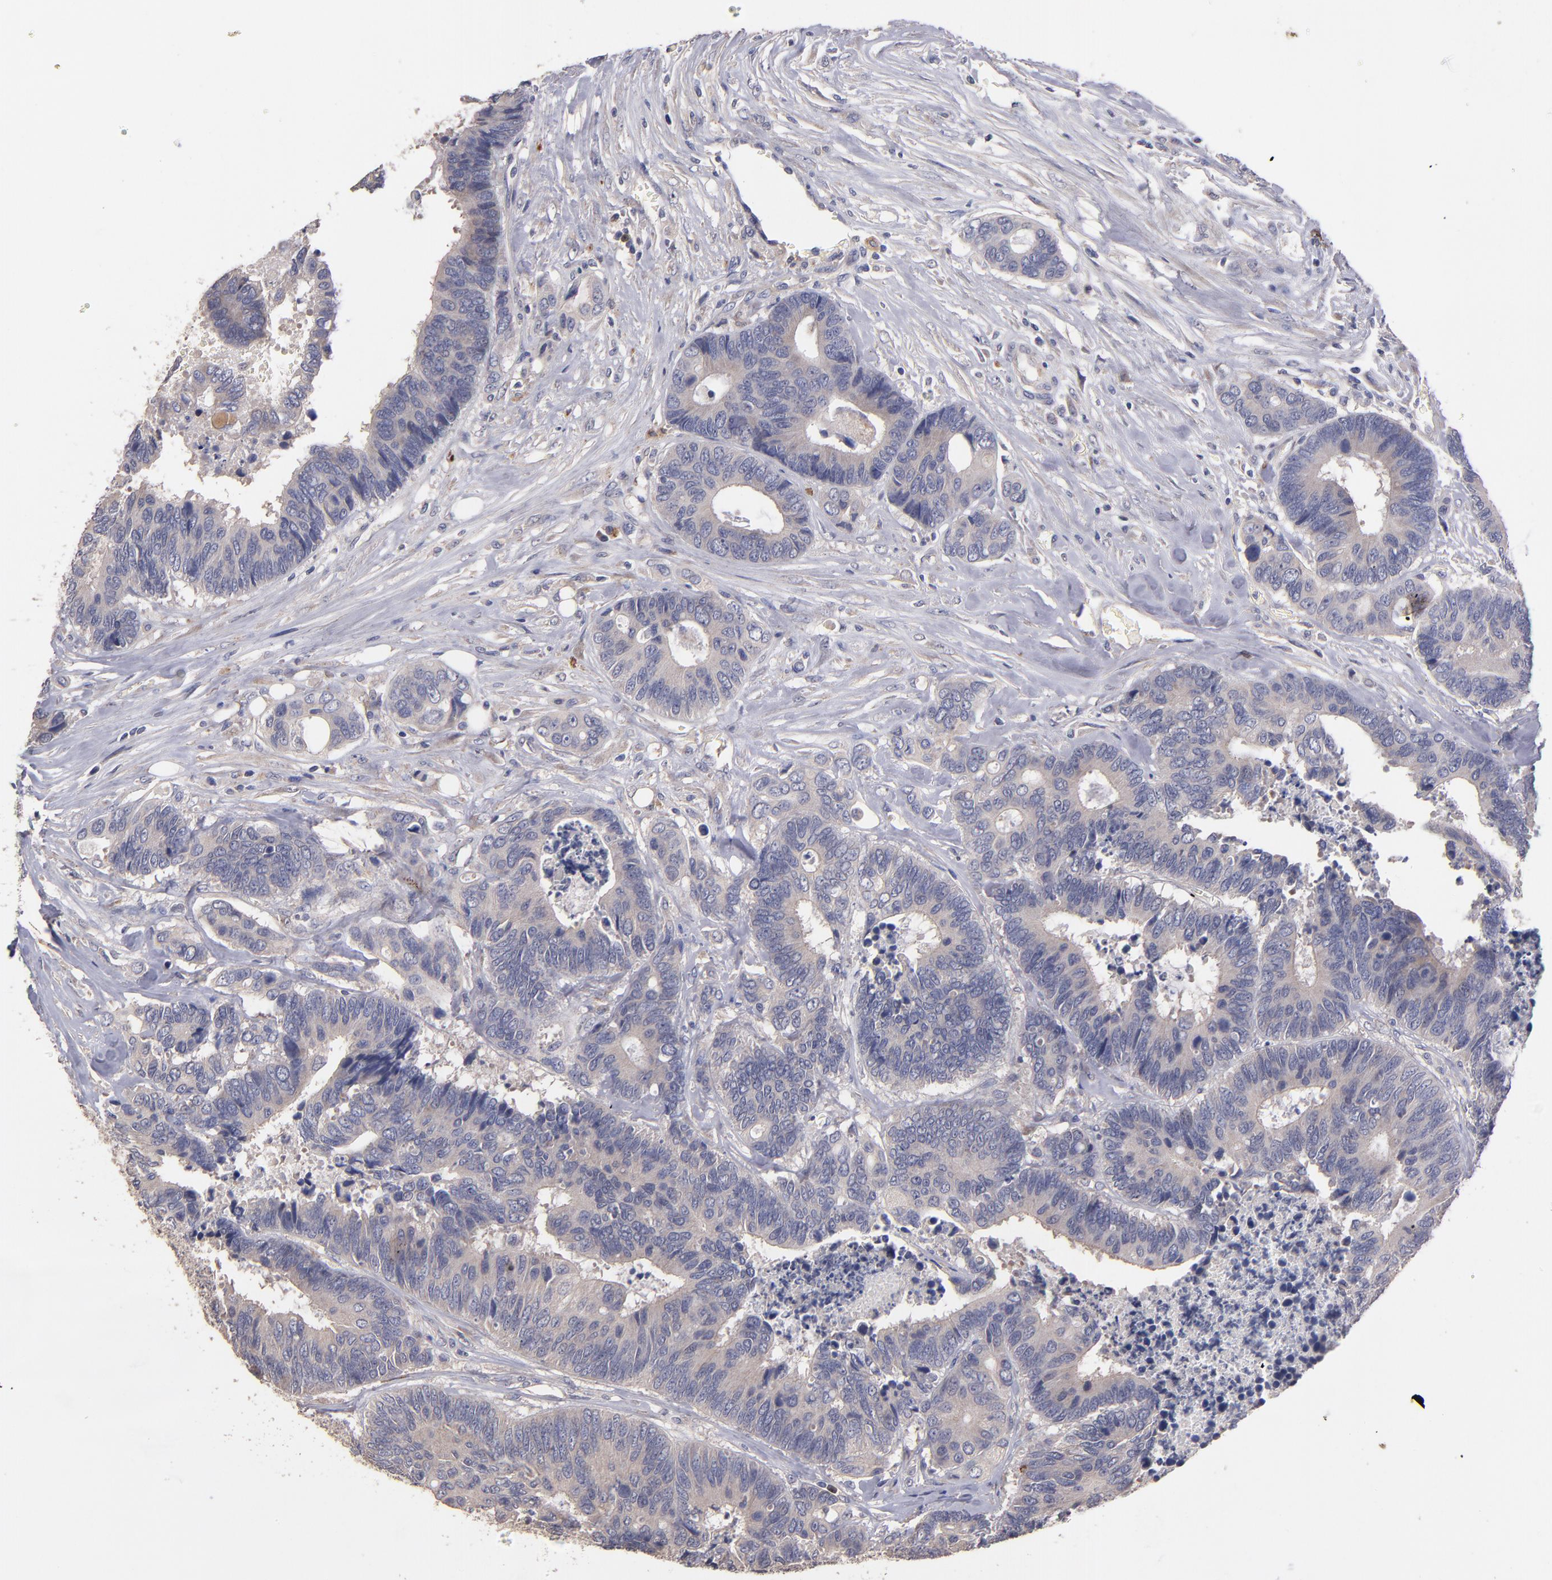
{"staining": {"intensity": "weak", "quantity": ">75%", "location": "cytoplasmic/membranous"}, "tissue": "colorectal cancer", "cell_type": "Tumor cells", "image_type": "cancer", "snomed": [{"axis": "morphology", "description": "Adenocarcinoma, NOS"}, {"axis": "topography", "description": "Rectum"}], "caption": "This is an image of immunohistochemistry (IHC) staining of colorectal cancer, which shows weak staining in the cytoplasmic/membranous of tumor cells.", "gene": "MAGEE1", "patient": {"sex": "male", "age": 55}}